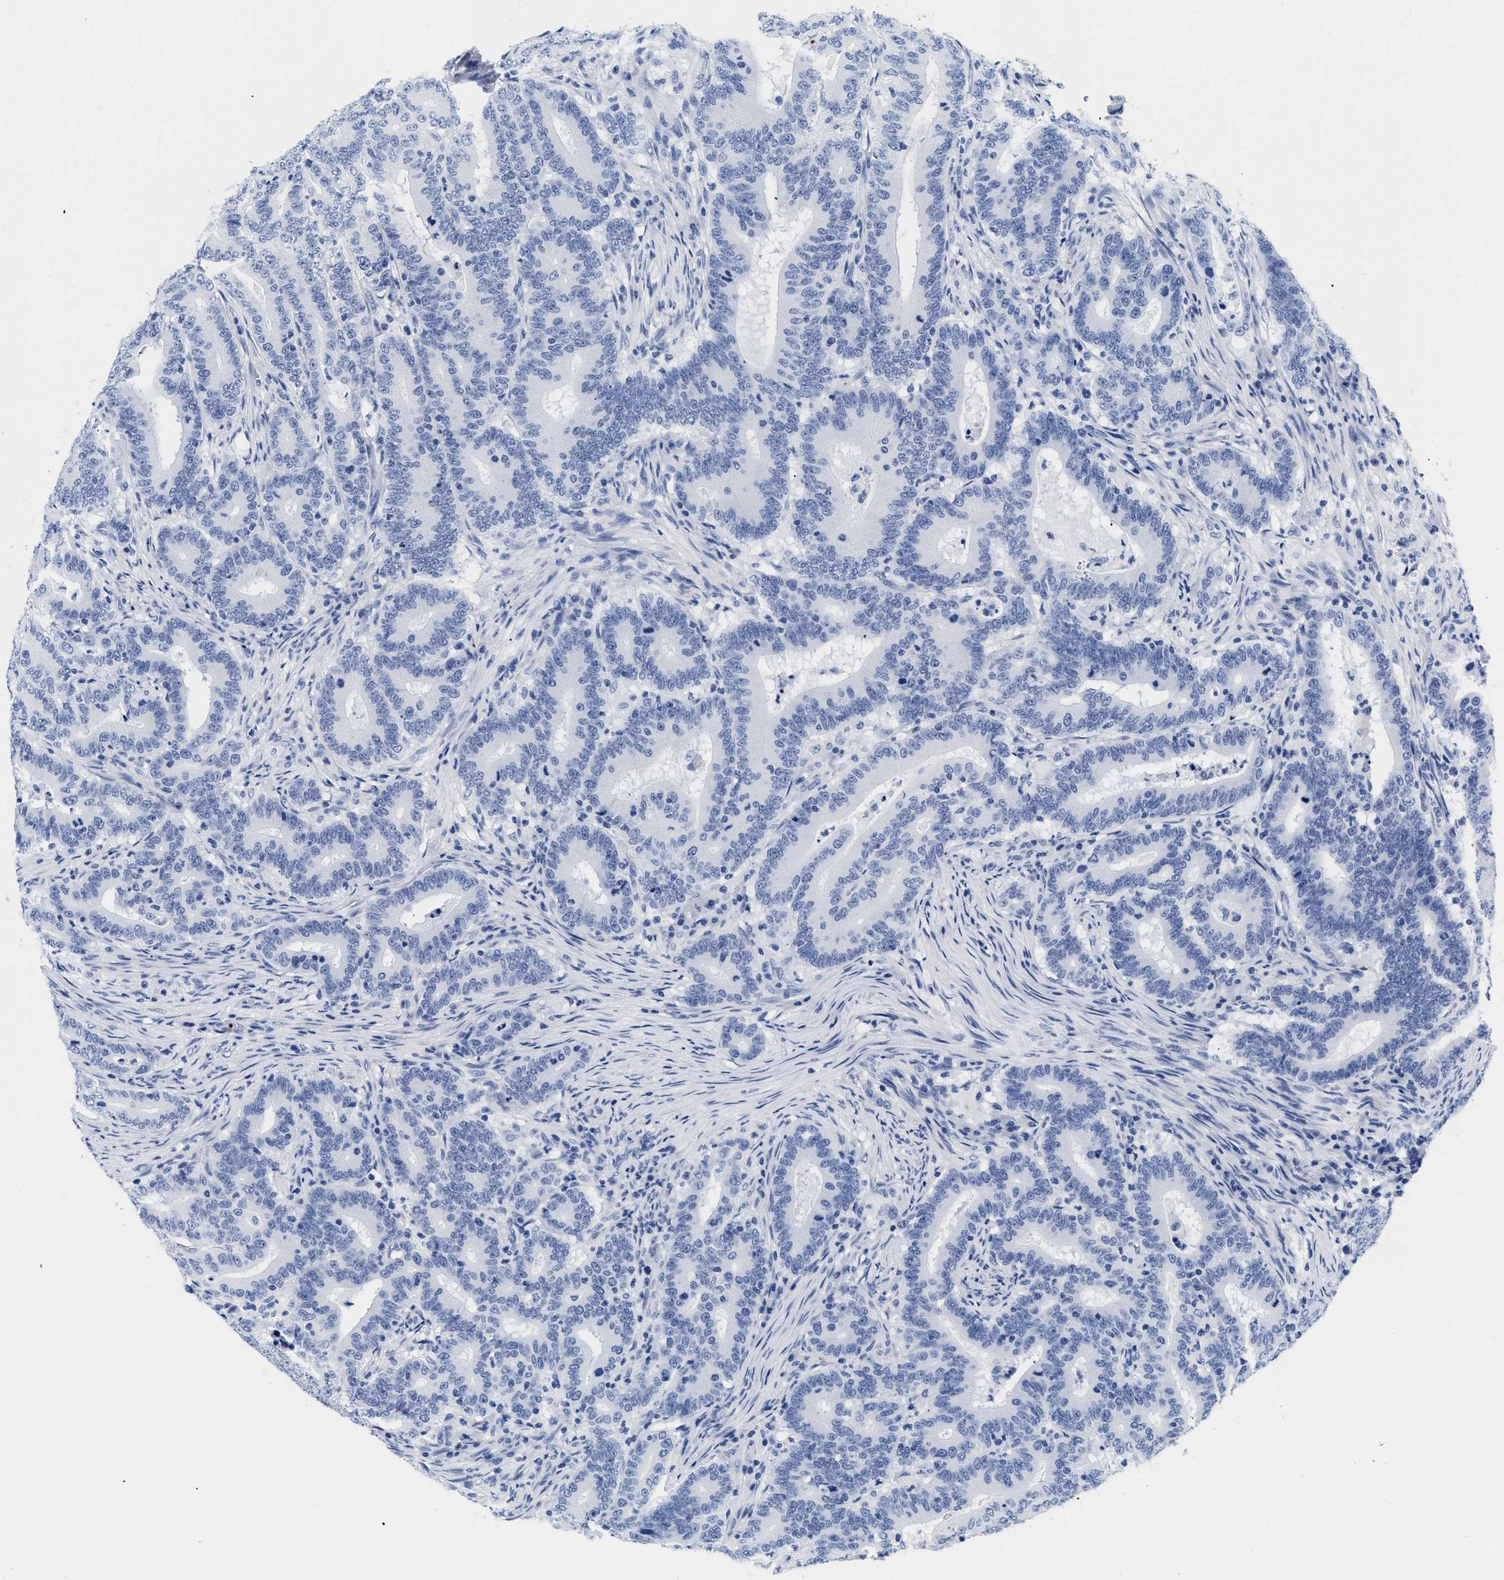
{"staining": {"intensity": "negative", "quantity": "none", "location": "none"}, "tissue": "colorectal cancer", "cell_type": "Tumor cells", "image_type": "cancer", "snomed": [{"axis": "morphology", "description": "Adenocarcinoma, NOS"}, {"axis": "topography", "description": "Colon"}], "caption": "Tumor cells are negative for protein expression in human colorectal cancer.", "gene": "TREML1", "patient": {"sex": "female", "age": 66}}